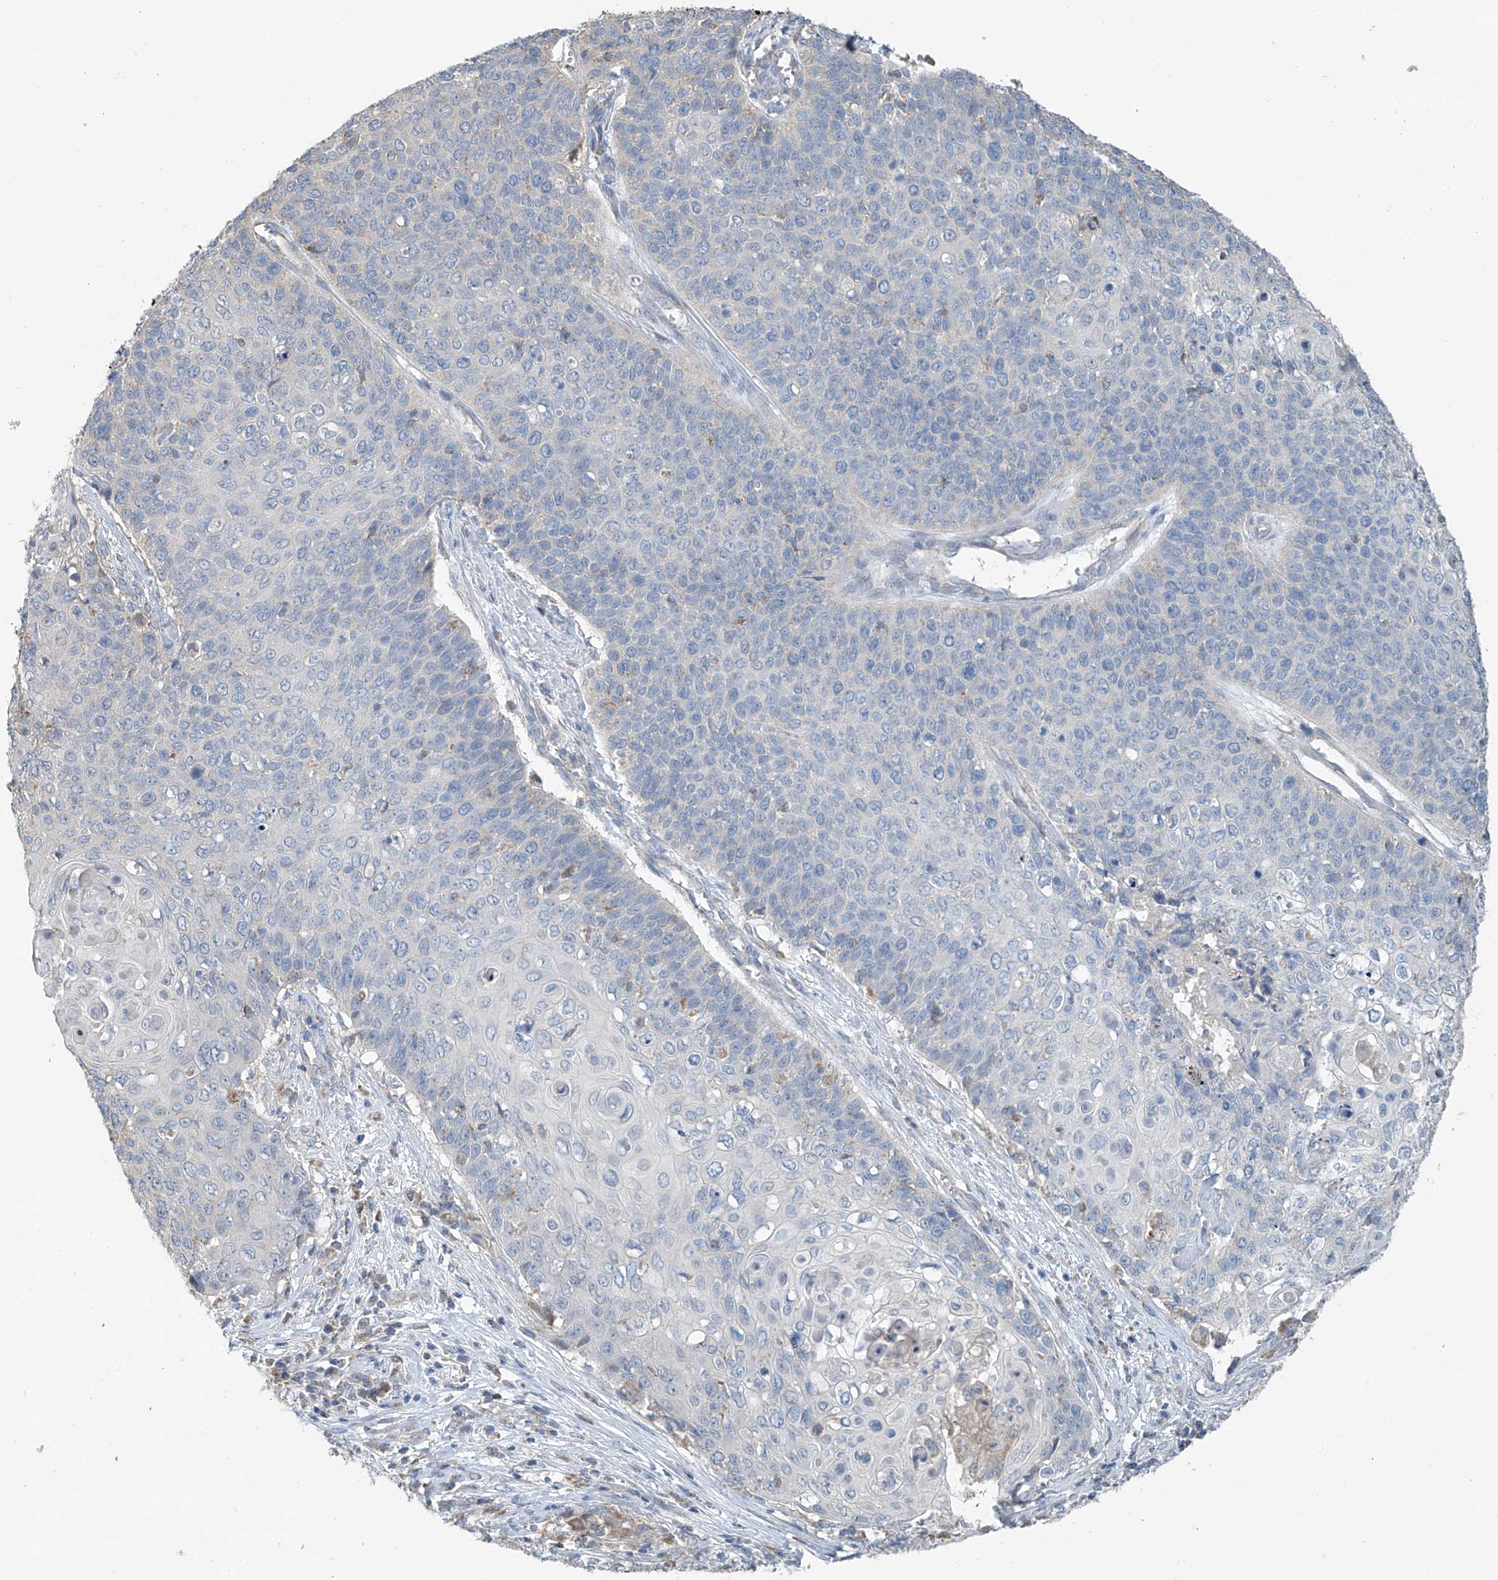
{"staining": {"intensity": "negative", "quantity": "none", "location": "none"}, "tissue": "cervical cancer", "cell_type": "Tumor cells", "image_type": "cancer", "snomed": [{"axis": "morphology", "description": "Squamous cell carcinoma, NOS"}, {"axis": "topography", "description": "Cervix"}], "caption": "Human squamous cell carcinoma (cervical) stained for a protein using immunohistochemistry (IHC) exhibits no positivity in tumor cells.", "gene": "SYN3", "patient": {"sex": "female", "age": 39}}